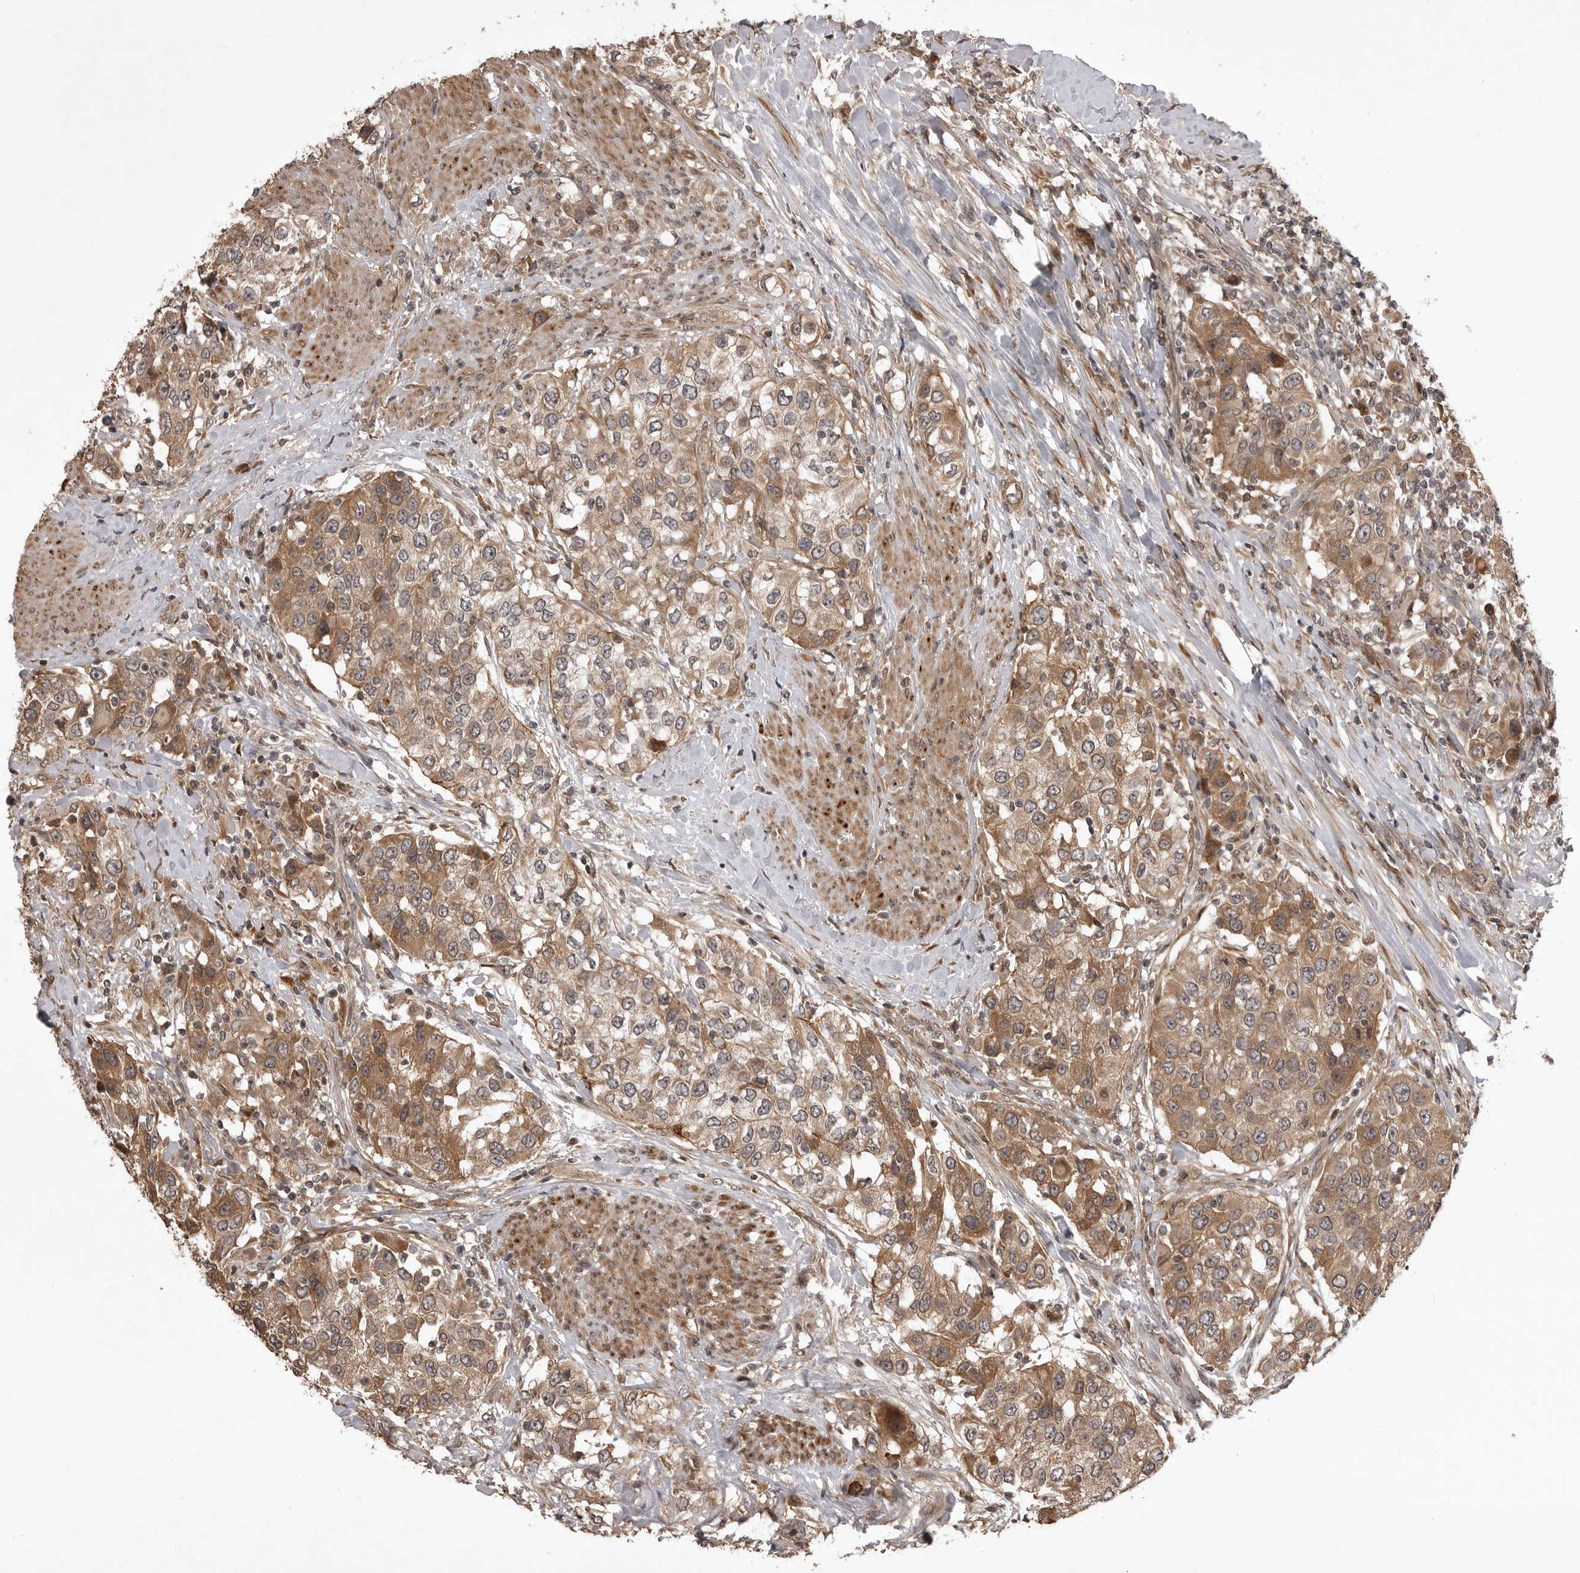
{"staining": {"intensity": "moderate", "quantity": ">75%", "location": "cytoplasmic/membranous"}, "tissue": "urothelial cancer", "cell_type": "Tumor cells", "image_type": "cancer", "snomed": [{"axis": "morphology", "description": "Urothelial carcinoma, High grade"}, {"axis": "topography", "description": "Urinary bladder"}], "caption": "Tumor cells reveal medium levels of moderate cytoplasmic/membranous positivity in about >75% of cells in human urothelial cancer.", "gene": "AKAP7", "patient": {"sex": "female", "age": 80}}